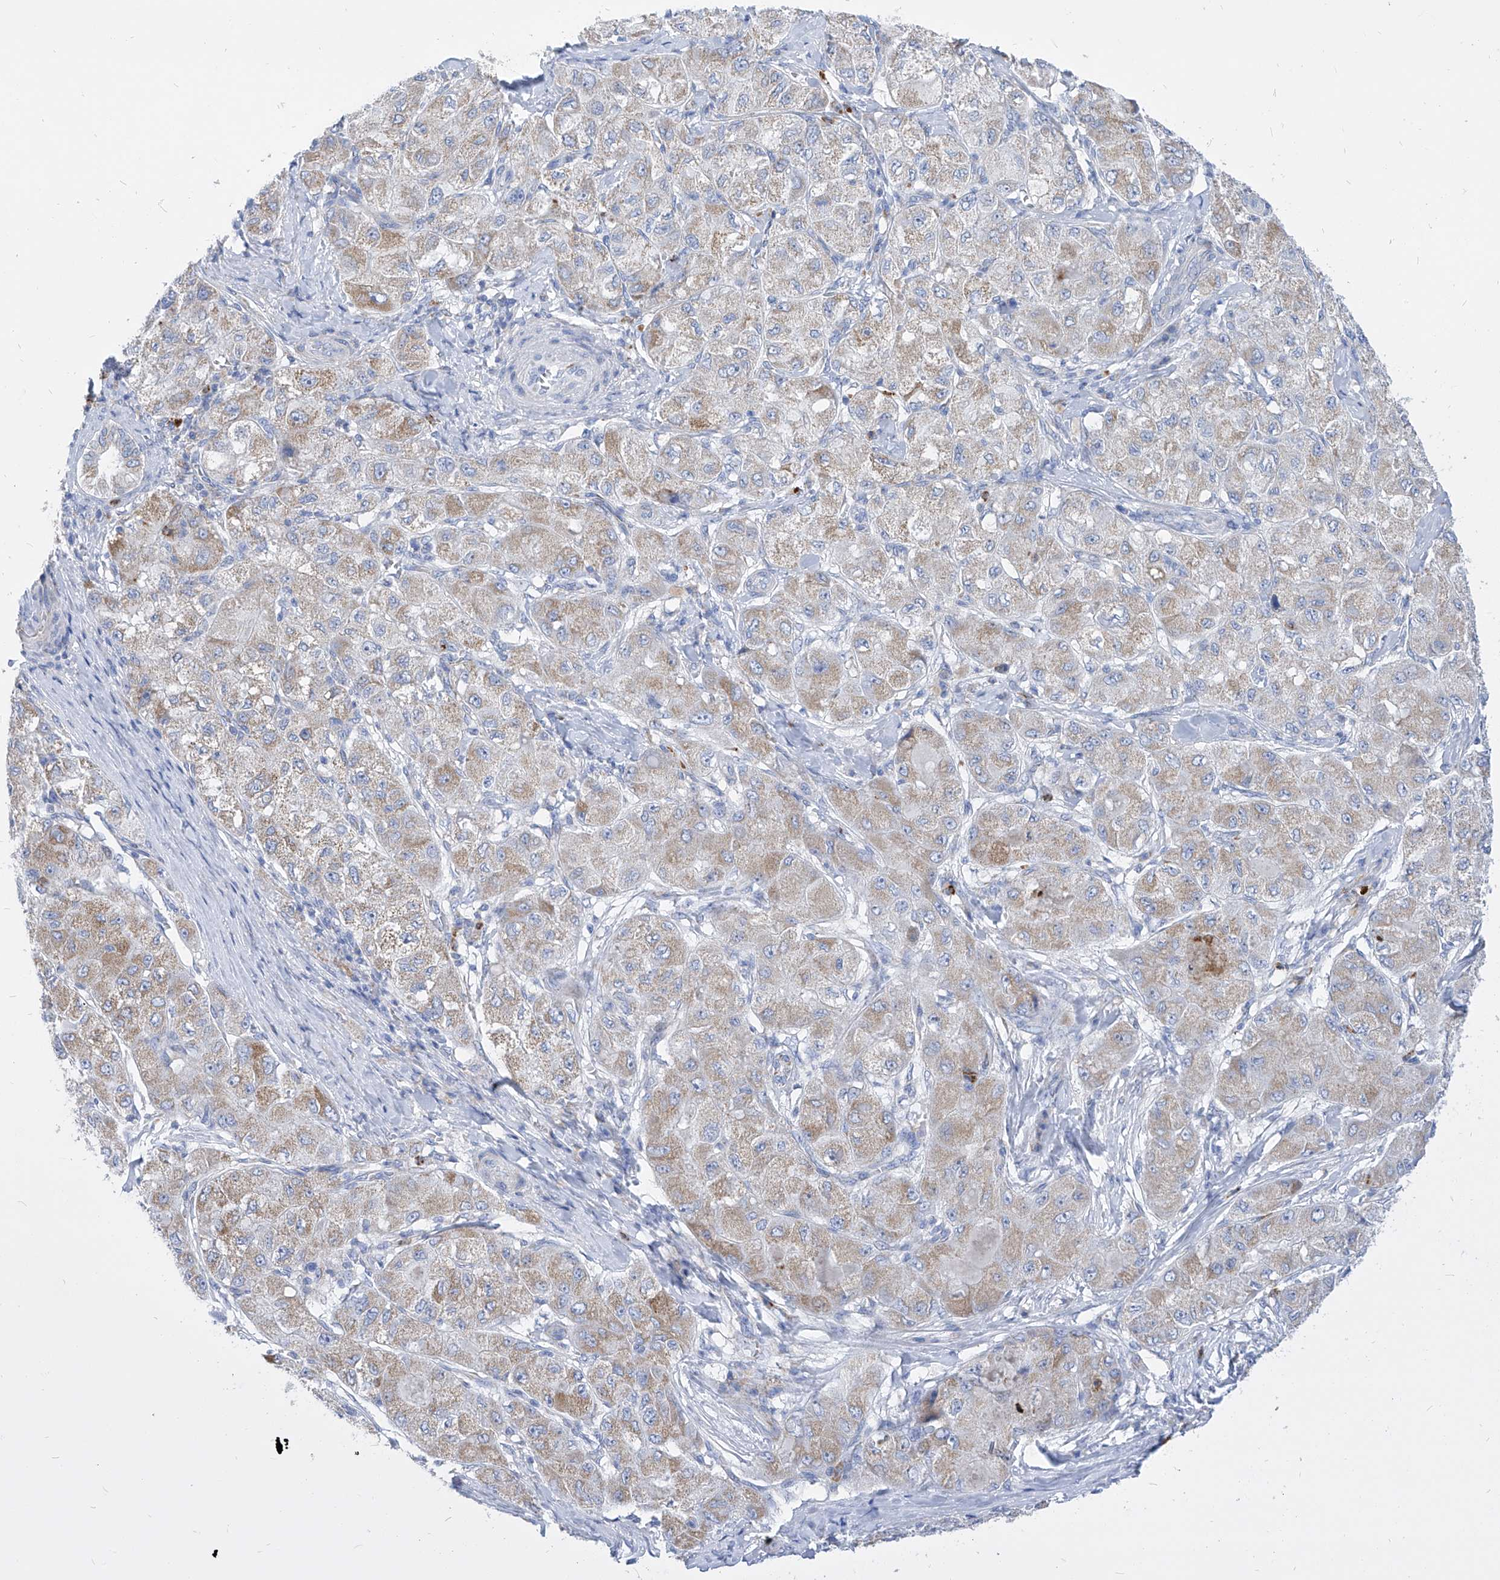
{"staining": {"intensity": "moderate", "quantity": "25%-75%", "location": "cytoplasmic/membranous"}, "tissue": "liver cancer", "cell_type": "Tumor cells", "image_type": "cancer", "snomed": [{"axis": "morphology", "description": "Carcinoma, Hepatocellular, NOS"}, {"axis": "topography", "description": "Liver"}], "caption": "High-power microscopy captured an IHC image of liver hepatocellular carcinoma, revealing moderate cytoplasmic/membranous expression in about 25%-75% of tumor cells. (DAB (3,3'-diaminobenzidine) IHC with brightfield microscopy, high magnification).", "gene": "COQ3", "patient": {"sex": "male", "age": 80}}